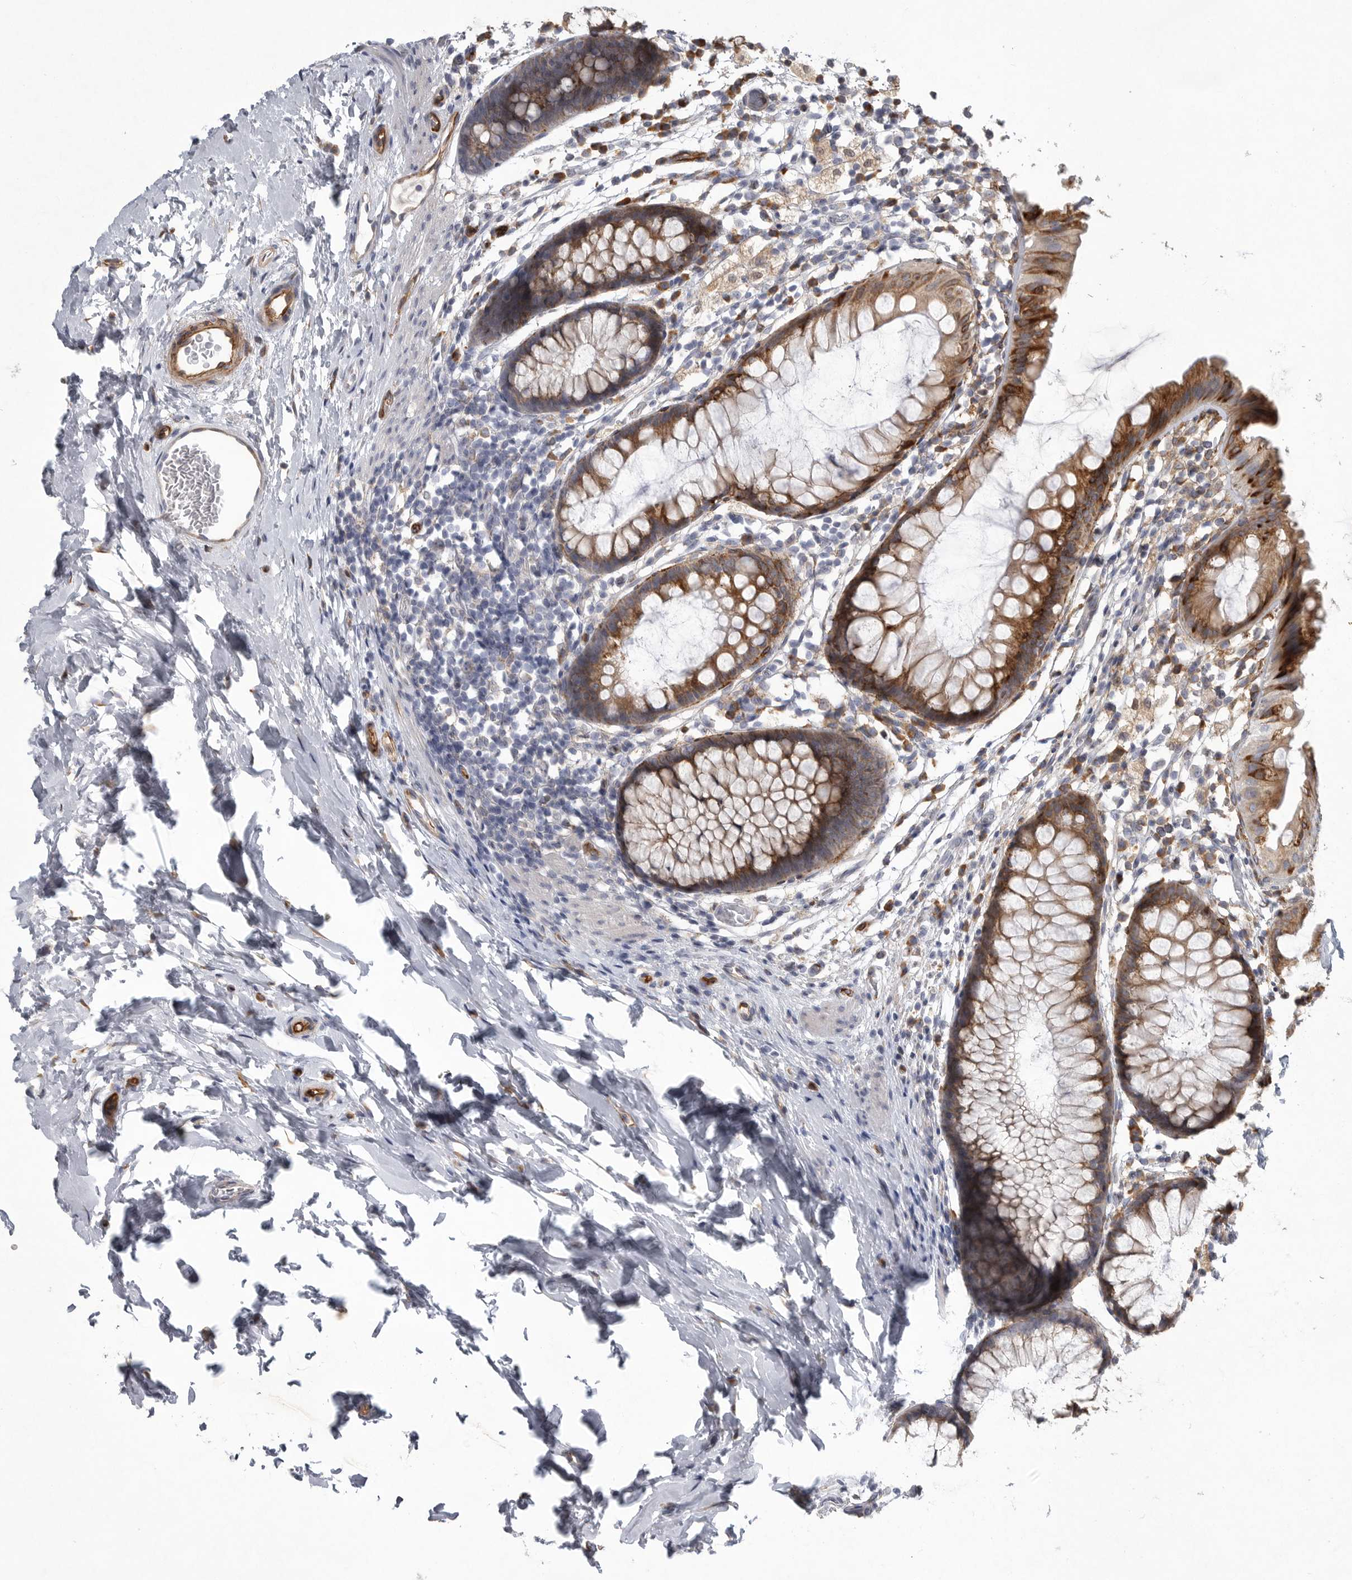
{"staining": {"intensity": "strong", "quantity": ">75%", "location": "cytoplasmic/membranous"}, "tissue": "colon", "cell_type": "Endothelial cells", "image_type": "normal", "snomed": [{"axis": "morphology", "description": "Normal tissue, NOS"}, {"axis": "topography", "description": "Colon"}], "caption": "Endothelial cells show high levels of strong cytoplasmic/membranous expression in about >75% of cells in benign human colon. (Stains: DAB (3,3'-diaminobenzidine) in brown, nuclei in blue, Microscopy: brightfield microscopy at high magnification).", "gene": "MINPP1", "patient": {"sex": "female", "age": 62}}